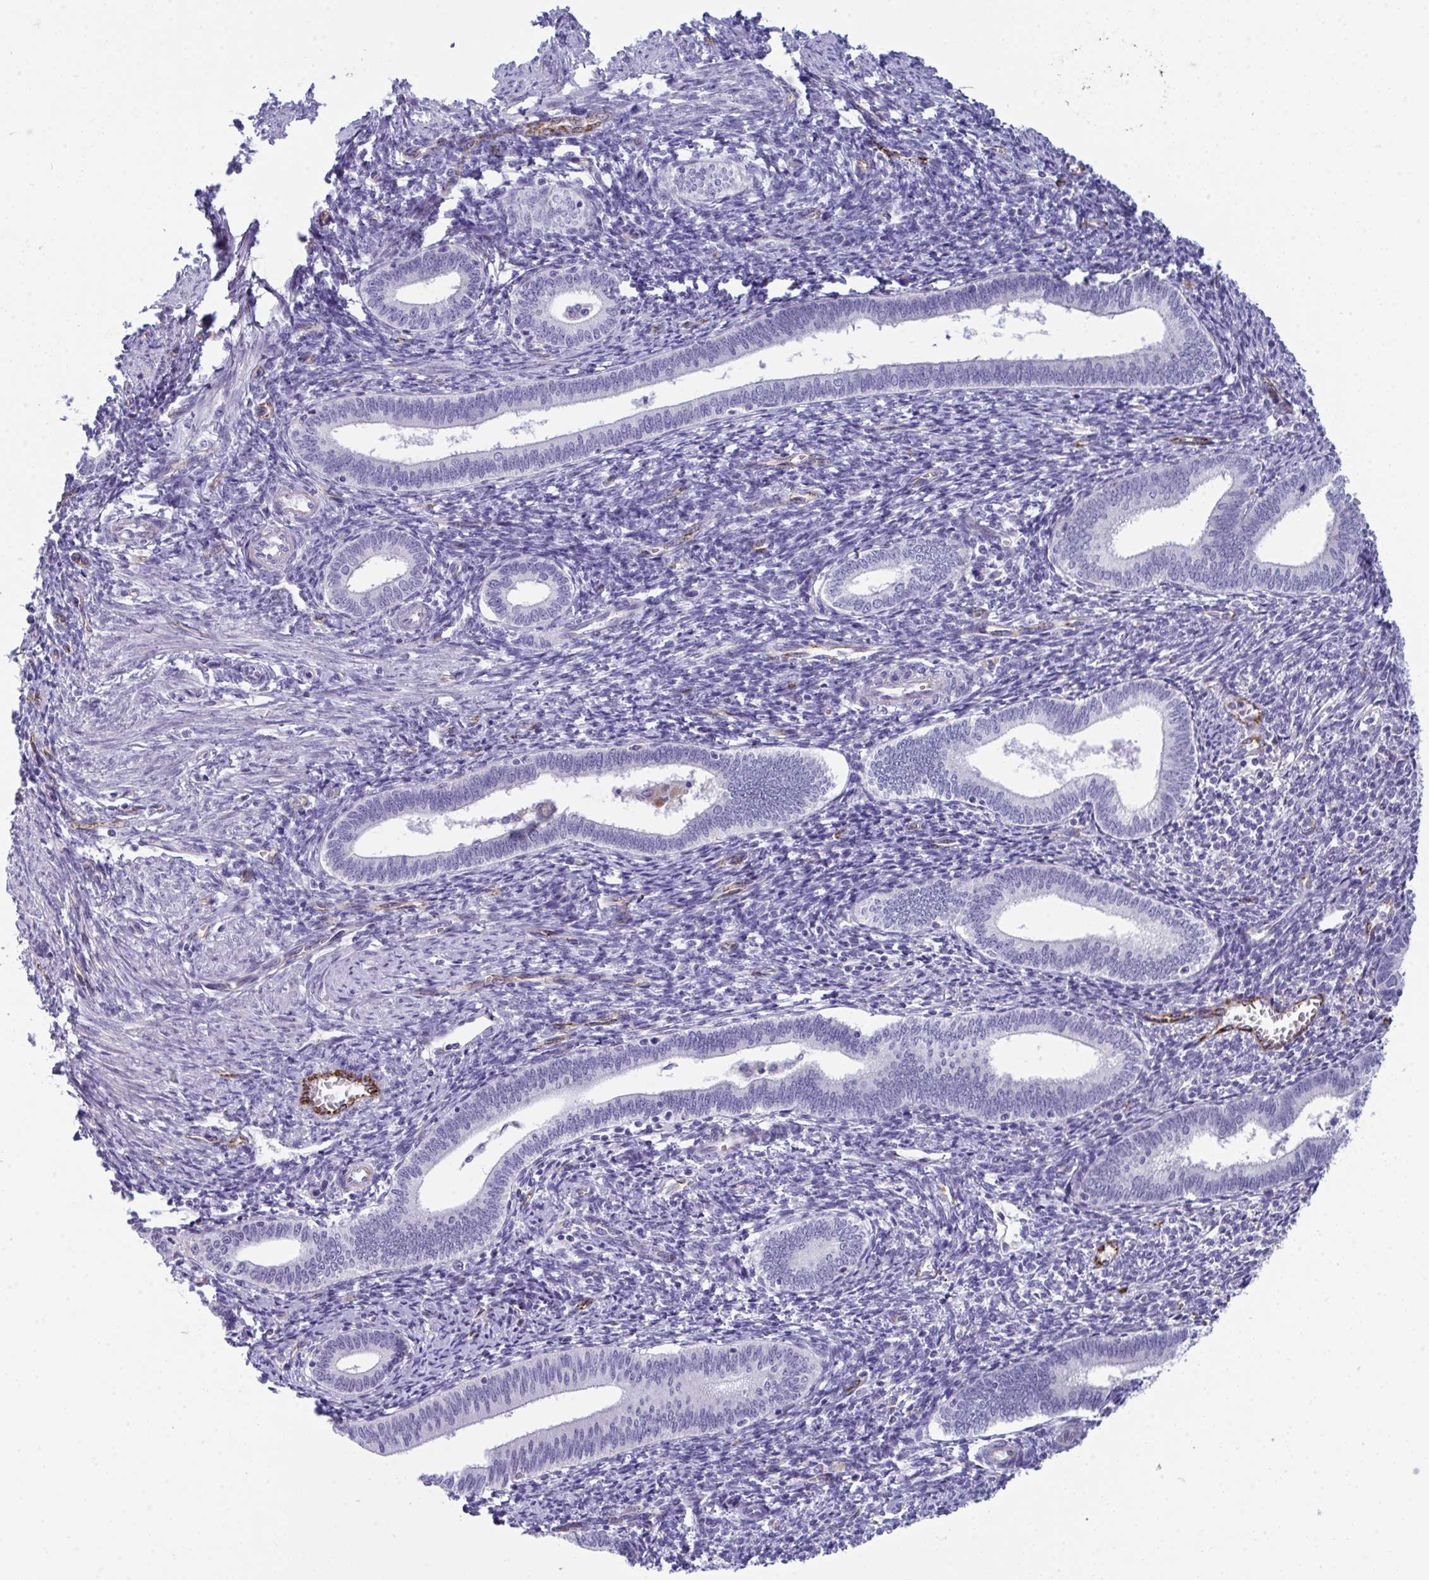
{"staining": {"intensity": "negative", "quantity": "none", "location": "none"}, "tissue": "endometrium", "cell_type": "Cells in endometrial stroma", "image_type": "normal", "snomed": [{"axis": "morphology", "description": "Normal tissue, NOS"}, {"axis": "topography", "description": "Endometrium"}], "caption": "IHC of normal endometrium exhibits no positivity in cells in endometrial stroma. (DAB immunohistochemistry (IHC) visualized using brightfield microscopy, high magnification).", "gene": "TOR1AIP2", "patient": {"sex": "female", "age": 41}}